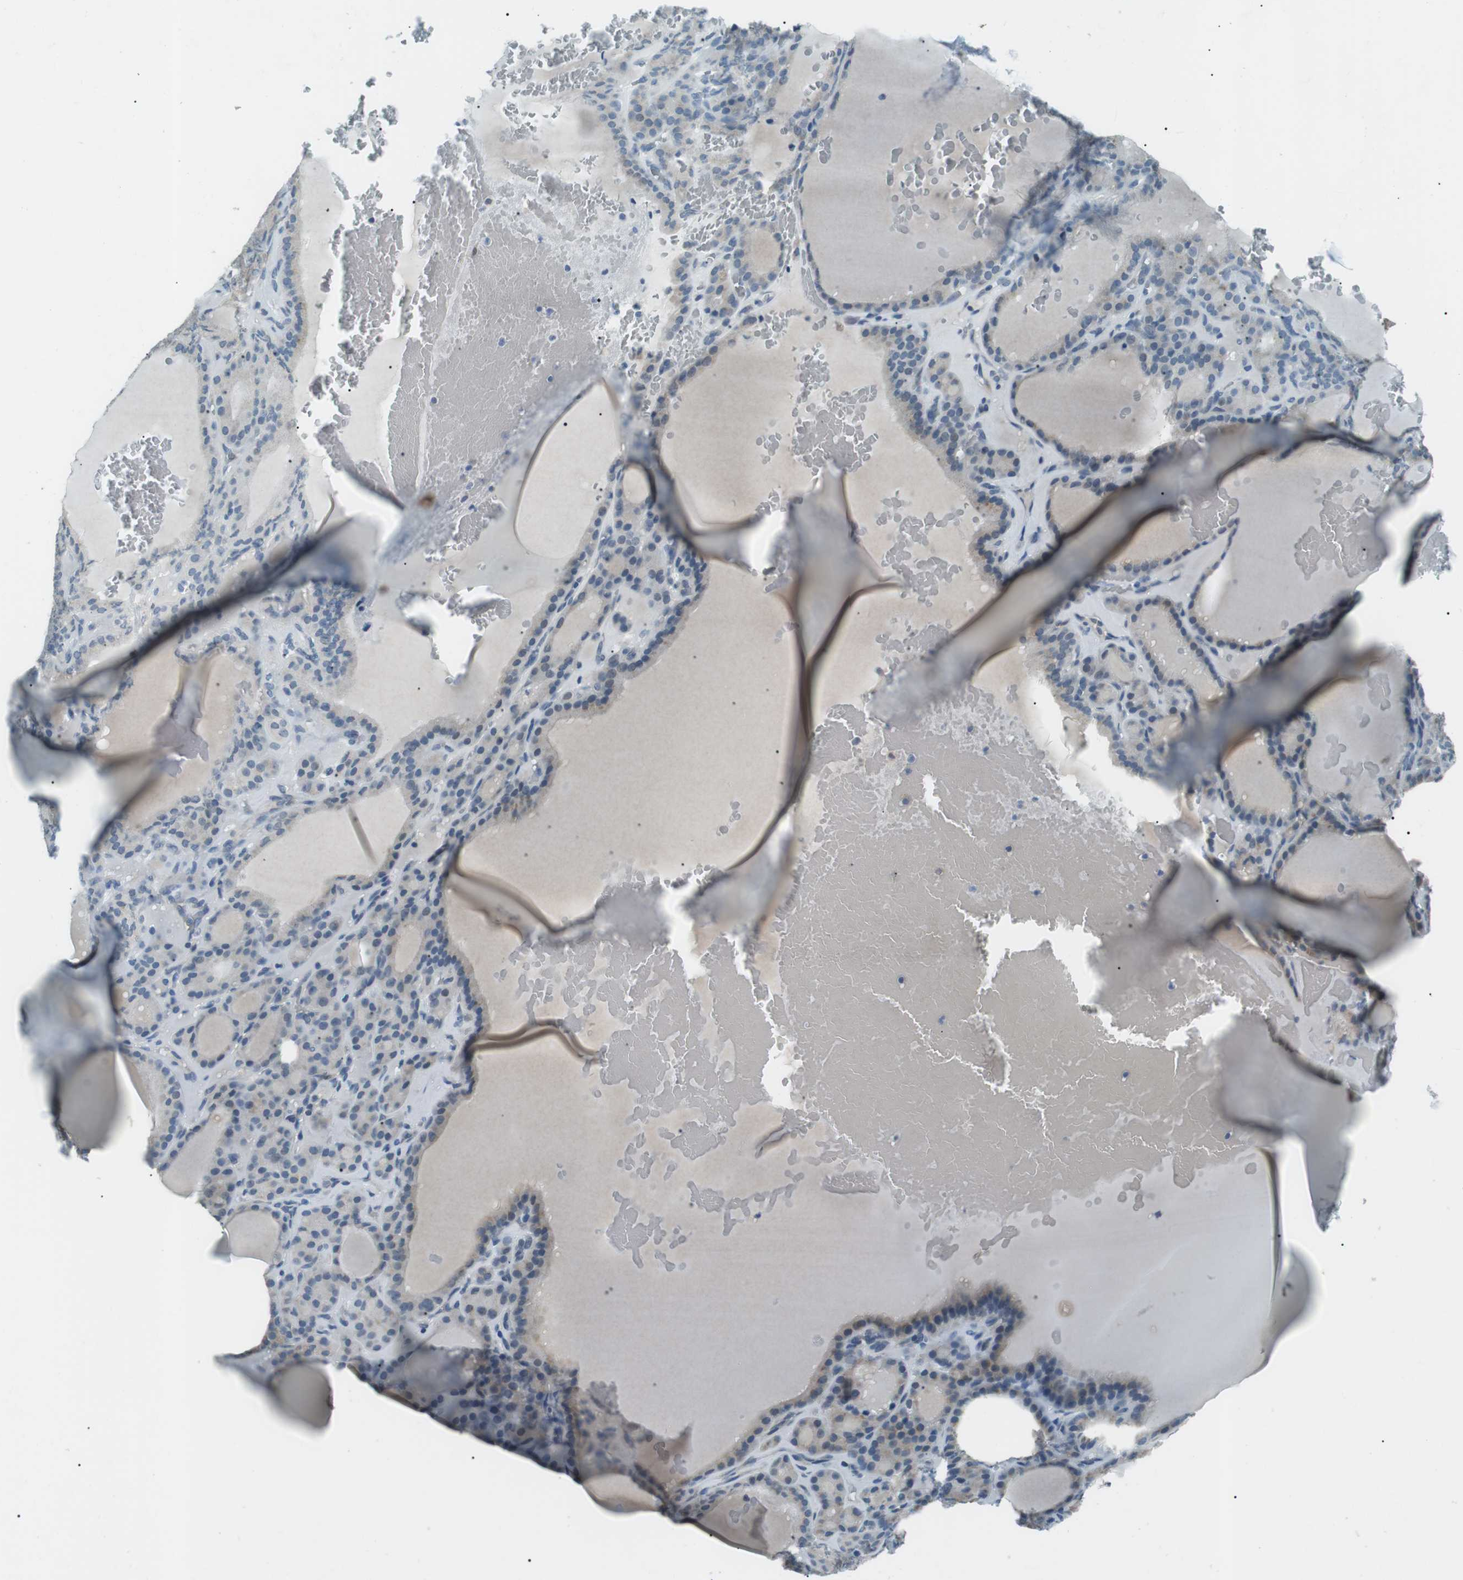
{"staining": {"intensity": "weak", "quantity": "25%-75%", "location": "cytoplasmic/membranous"}, "tissue": "thyroid gland", "cell_type": "Glandular cells", "image_type": "normal", "snomed": [{"axis": "morphology", "description": "Normal tissue, NOS"}, {"axis": "topography", "description": "Thyroid gland"}], "caption": "An image showing weak cytoplasmic/membranous positivity in about 25%-75% of glandular cells in unremarkable thyroid gland, as visualized by brown immunohistochemical staining.", "gene": "ENSG00000289724", "patient": {"sex": "female", "age": 28}}